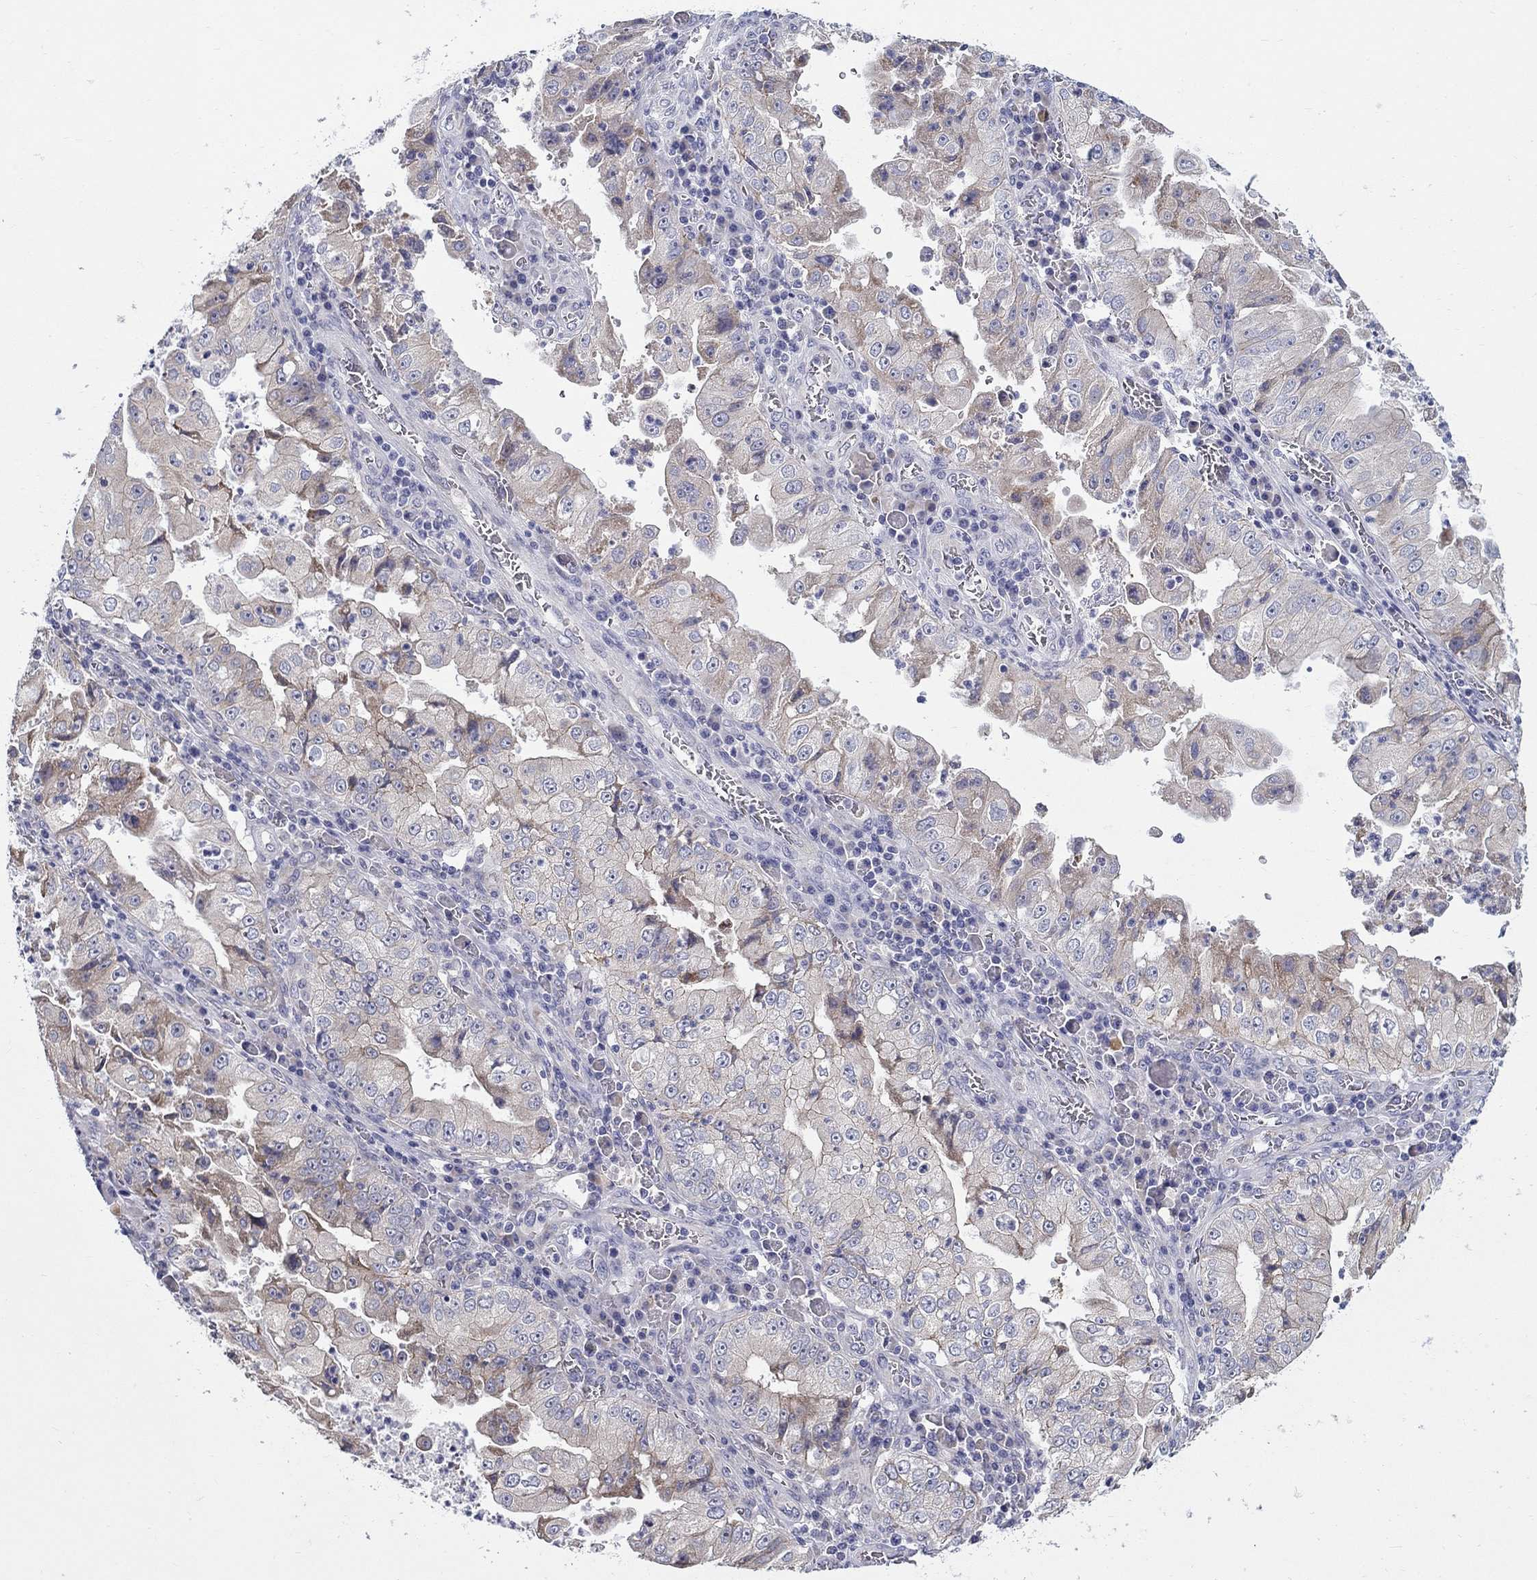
{"staining": {"intensity": "negative", "quantity": "none", "location": "none"}, "tissue": "stomach cancer", "cell_type": "Tumor cells", "image_type": "cancer", "snomed": [{"axis": "morphology", "description": "Adenocarcinoma, NOS"}, {"axis": "topography", "description": "Stomach"}], "caption": "Immunohistochemistry (IHC) of human stomach cancer (adenocarcinoma) shows no positivity in tumor cells.", "gene": "QRFPR", "patient": {"sex": "male", "age": 76}}